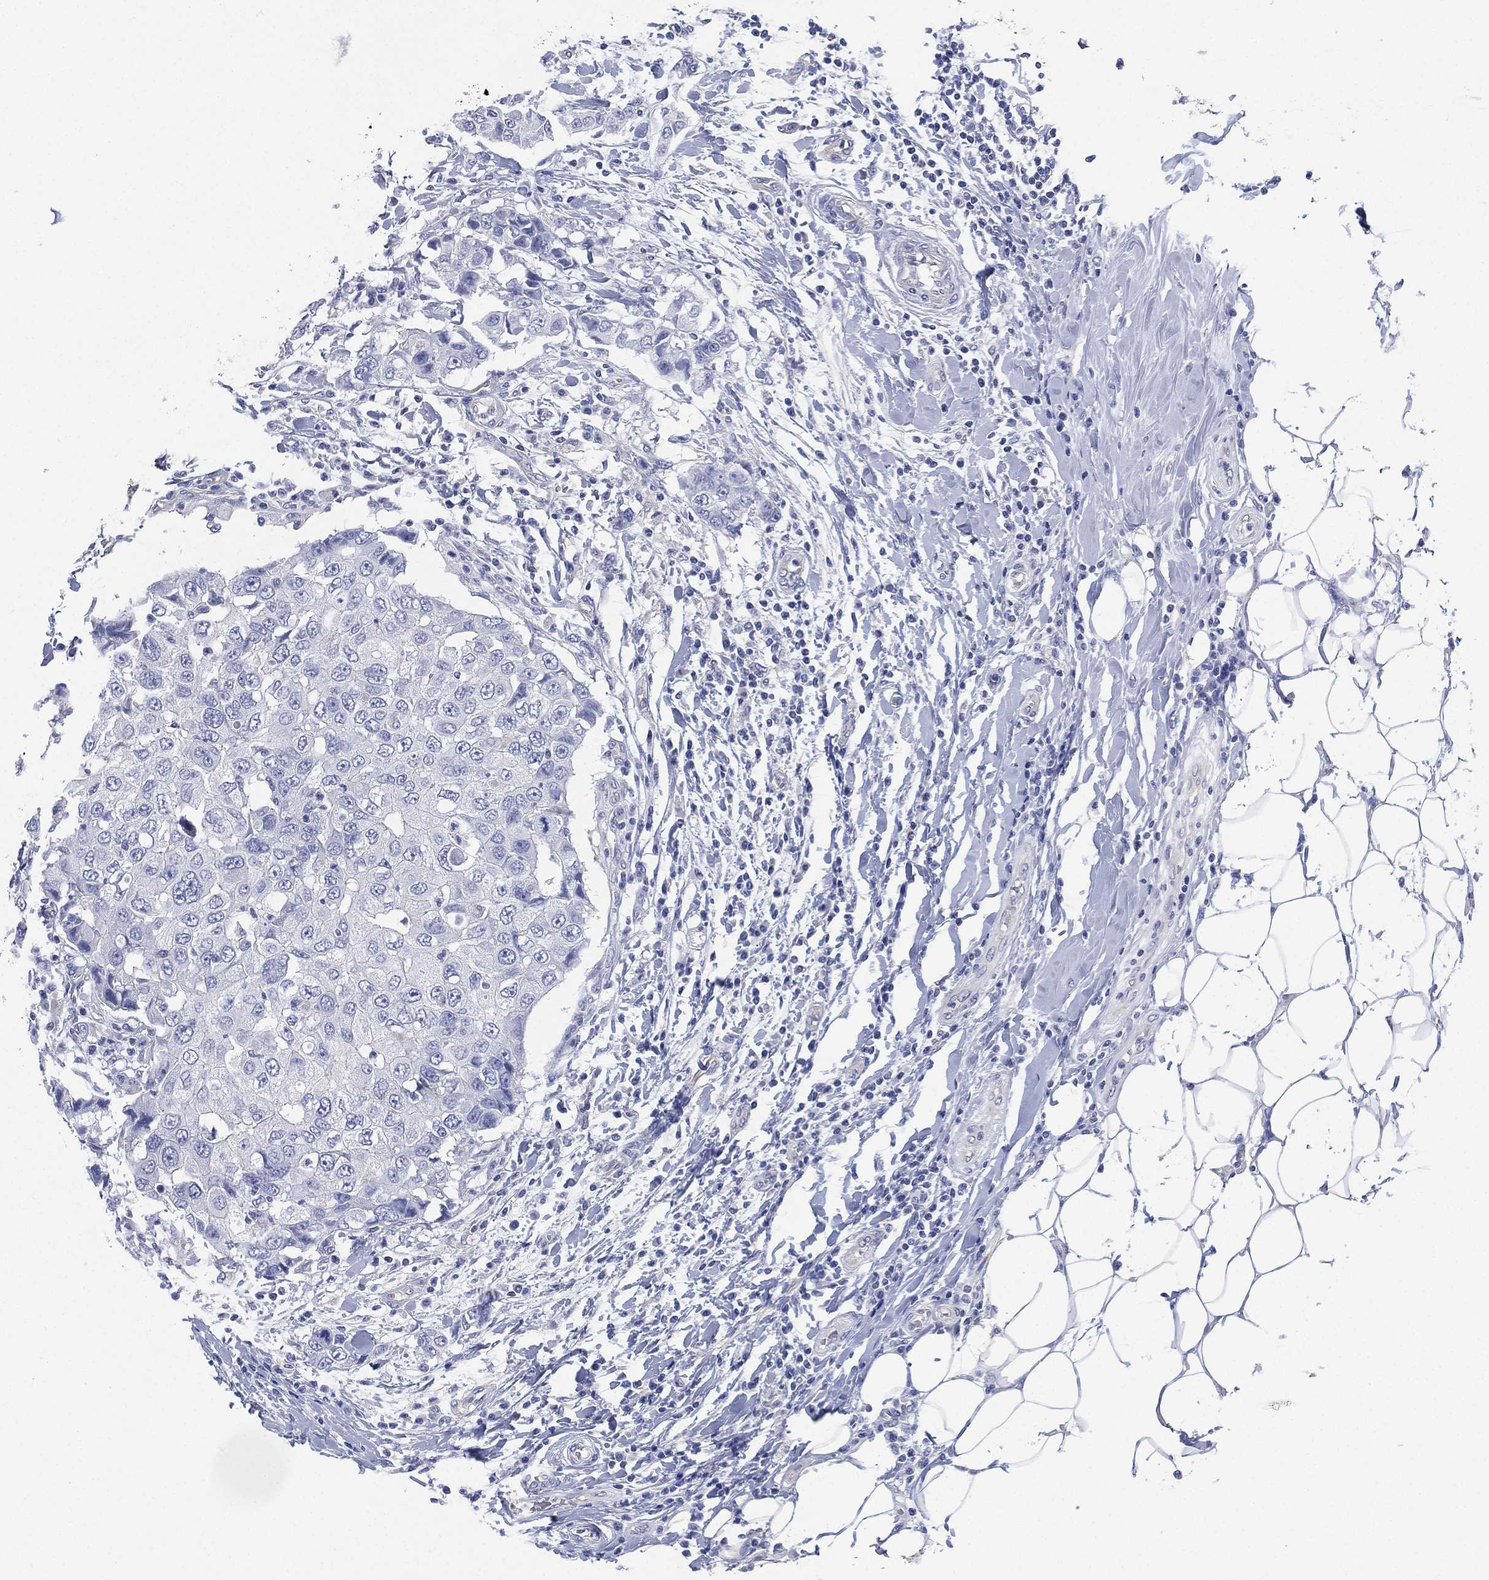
{"staining": {"intensity": "negative", "quantity": "none", "location": "none"}, "tissue": "breast cancer", "cell_type": "Tumor cells", "image_type": "cancer", "snomed": [{"axis": "morphology", "description": "Duct carcinoma"}, {"axis": "topography", "description": "Breast"}], "caption": "This is an immunohistochemistry (IHC) histopathology image of invasive ductal carcinoma (breast). There is no positivity in tumor cells.", "gene": "CCDC70", "patient": {"sex": "female", "age": 27}}